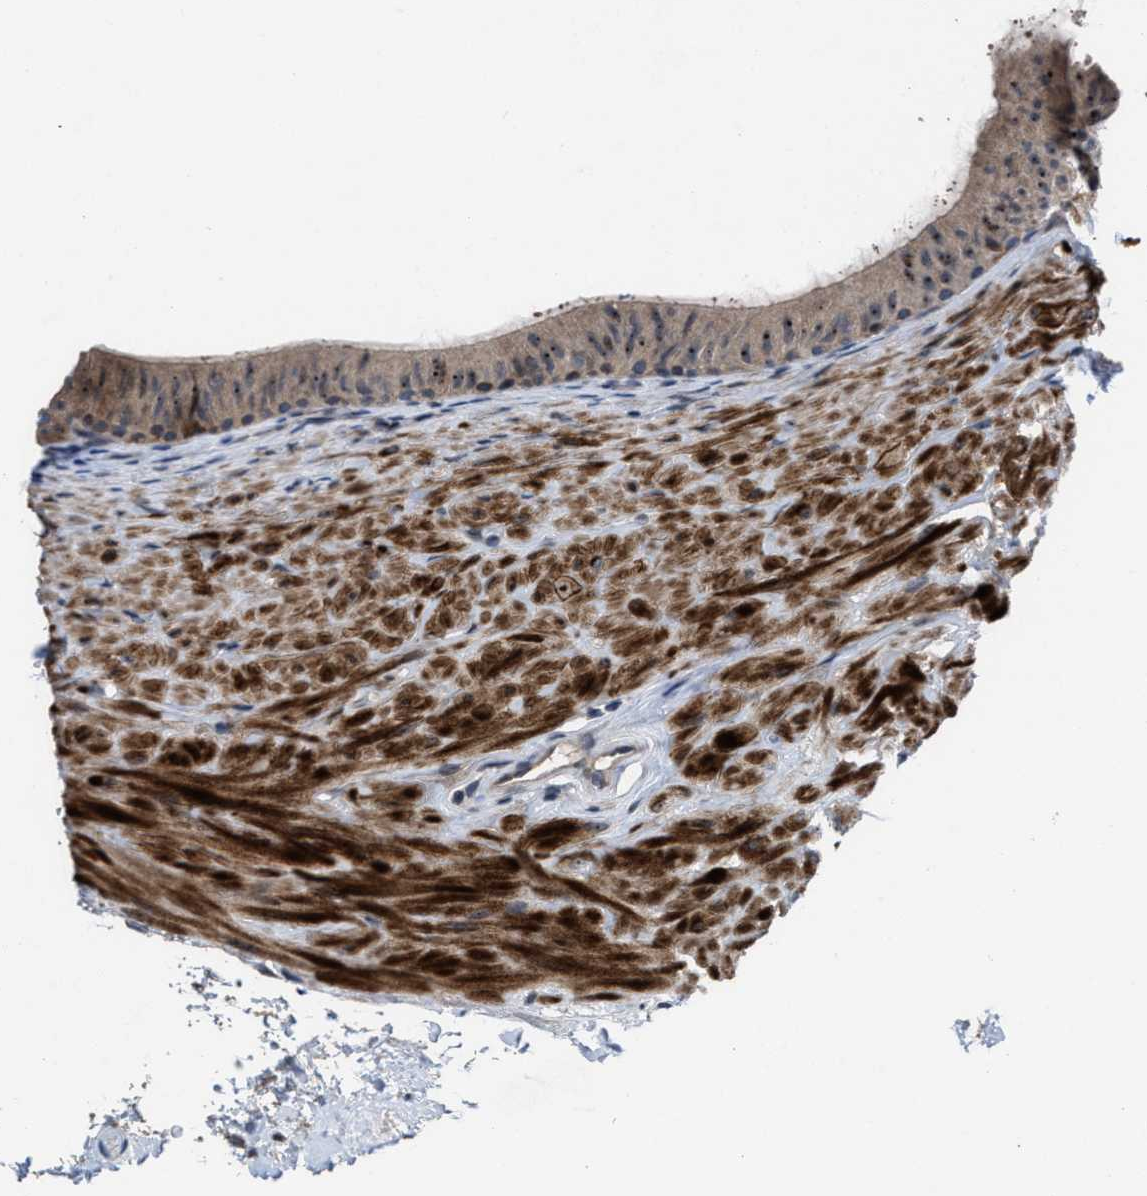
{"staining": {"intensity": "moderate", "quantity": "<25%", "location": "cytoplasmic/membranous,nuclear"}, "tissue": "epididymis", "cell_type": "Glandular cells", "image_type": "normal", "snomed": [{"axis": "morphology", "description": "Normal tissue, NOS"}, {"axis": "topography", "description": "Epididymis"}], "caption": "IHC micrograph of normal human epididymis stained for a protein (brown), which demonstrates low levels of moderate cytoplasmic/membranous,nuclear staining in approximately <25% of glandular cells.", "gene": "HAUS6", "patient": {"sex": "male", "age": 34}}